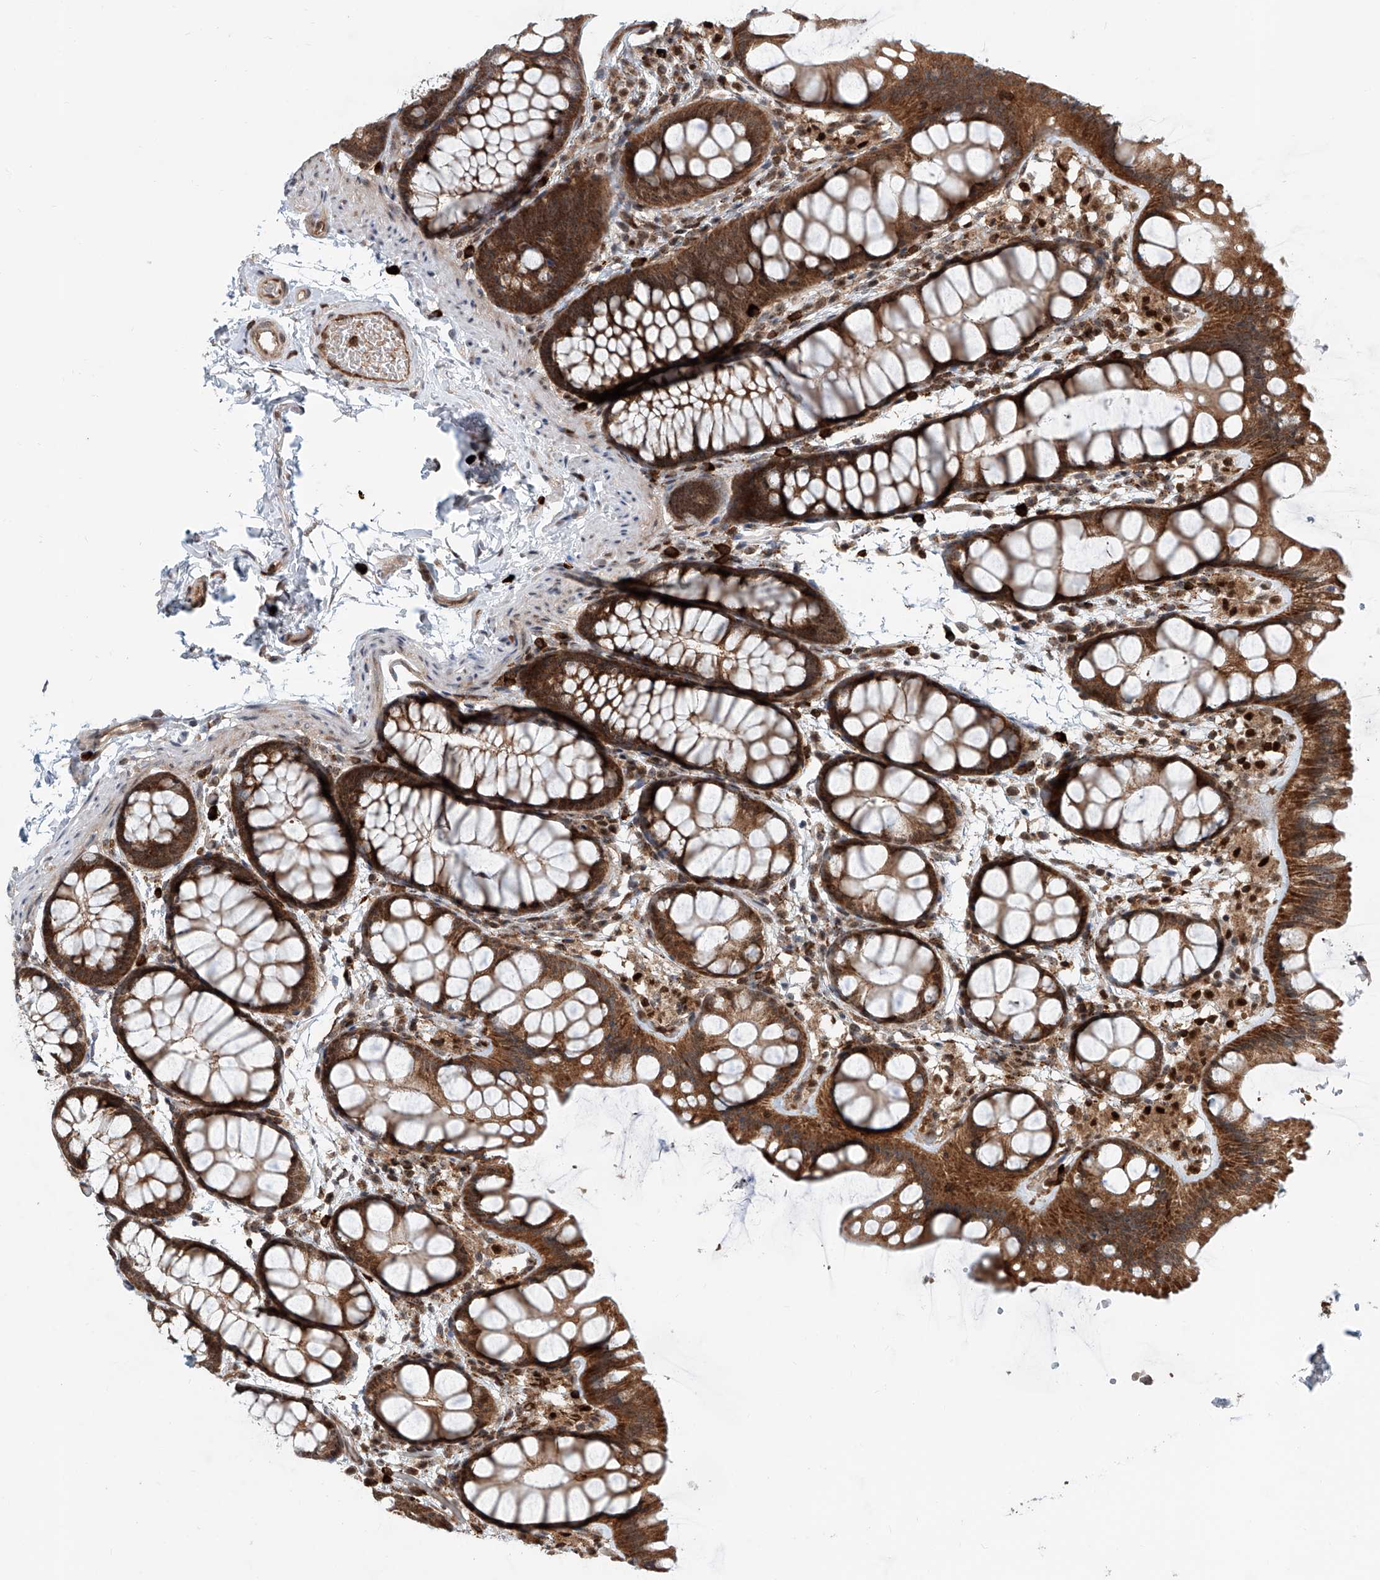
{"staining": {"intensity": "moderate", "quantity": ">75%", "location": "cytoplasmic/membranous"}, "tissue": "colon", "cell_type": "Endothelial cells", "image_type": "normal", "snomed": [{"axis": "morphology", "description": "Normal tissue, NOS"}, {"axis": "topography", "description": "Colon"}], "caption": "Protein positivity by immunohistochemistry (IHC) displays moderate cytoplasmic/membranous staining in approximately >75% of endothelial cells in benign colon.", "gene": "SDE2", "patient": {"sex": "male", "age": 47}}